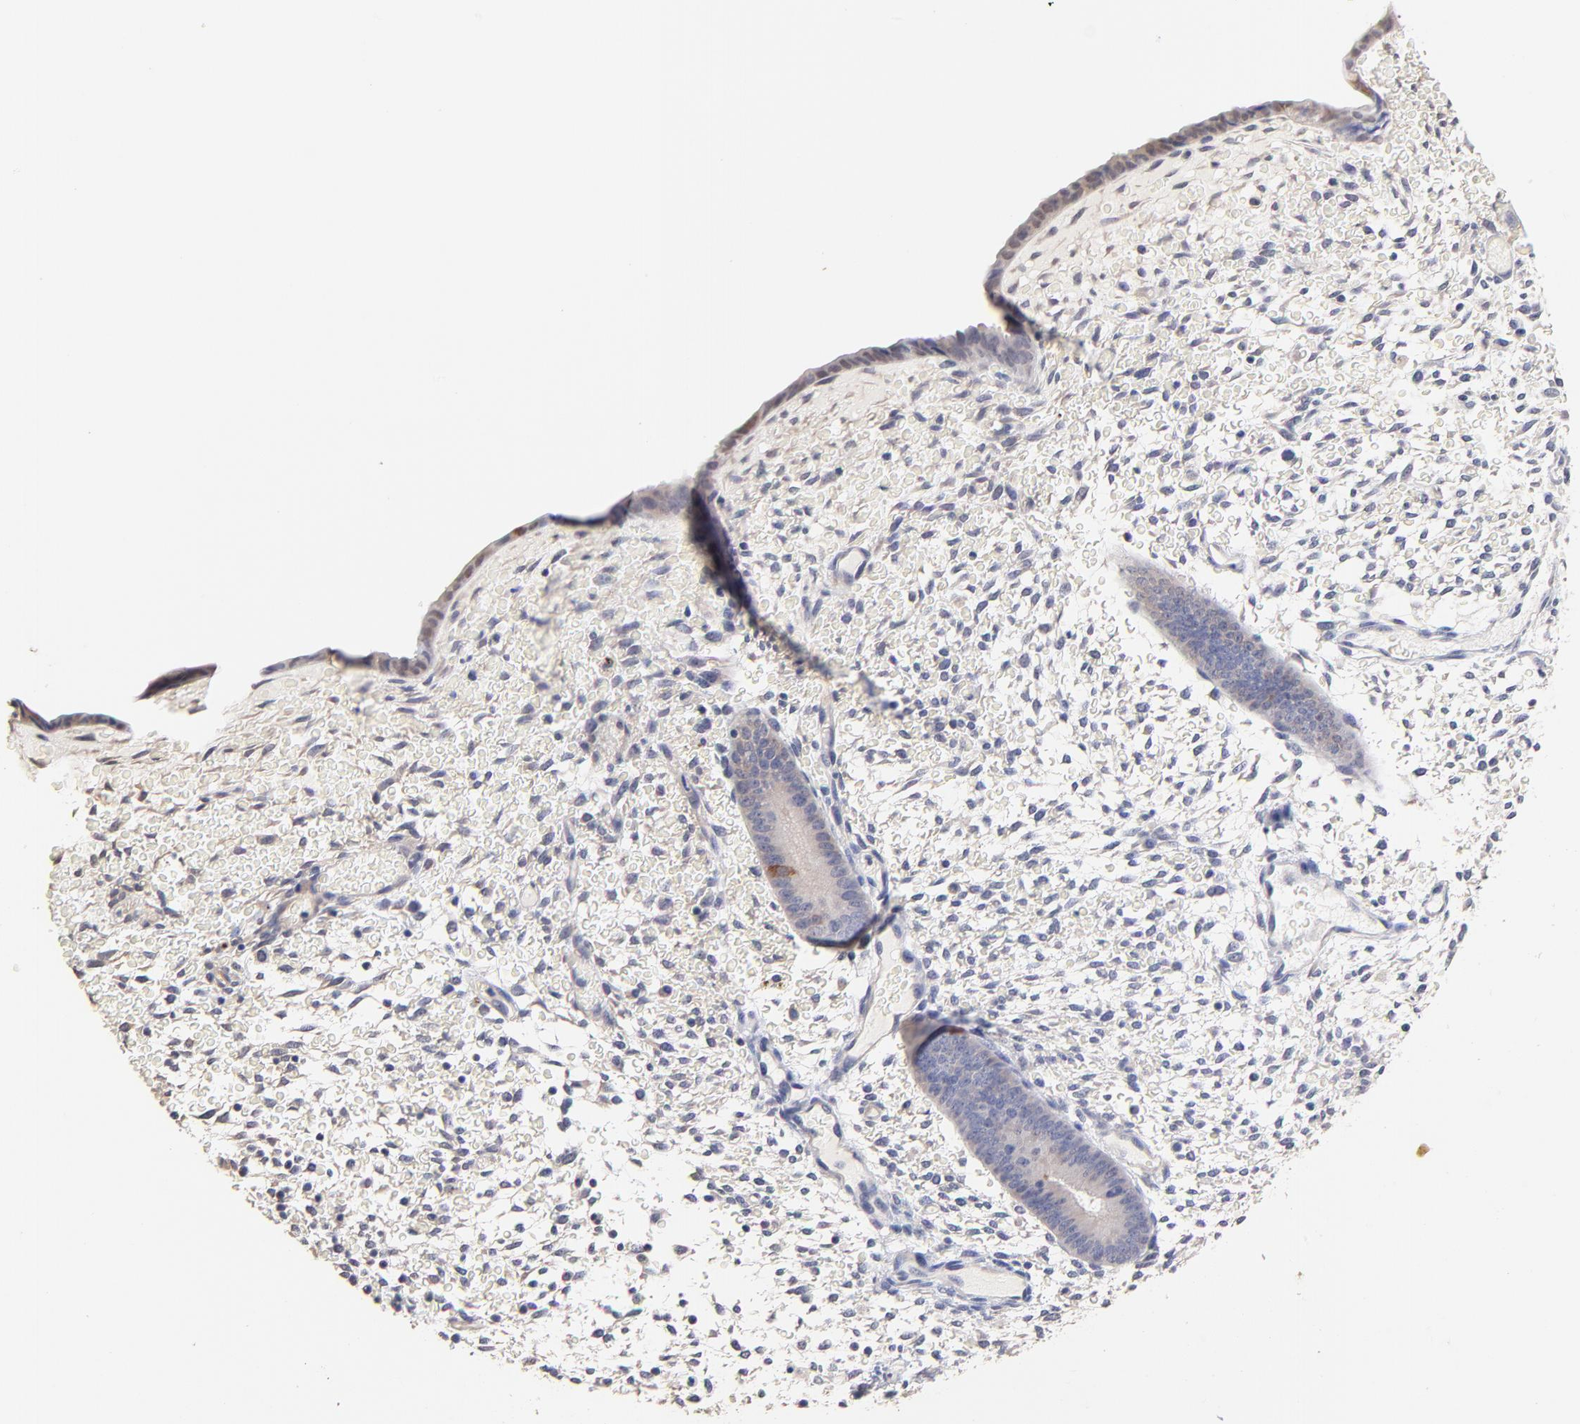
{"staining": {"intensity": "negative", "quantity": "none", "location": "none"}, "tissue": "endometrium", "cell_type": "Cells in endometrial stroma", "image_type": "normal", "snomed": [{"axis": "morphology", "description": "Normal tissue, NOS"}, {"axis": "topography", "description": "Endometrium"}], "caption": "A micrograph of human endometrium is negative for staining in cells in endometrial stroma. (DAB IHC visualized using brightfield microscopy, high magnification).", "gene": "RIBC2", "patient": {"sex": "female", "age": 42}}